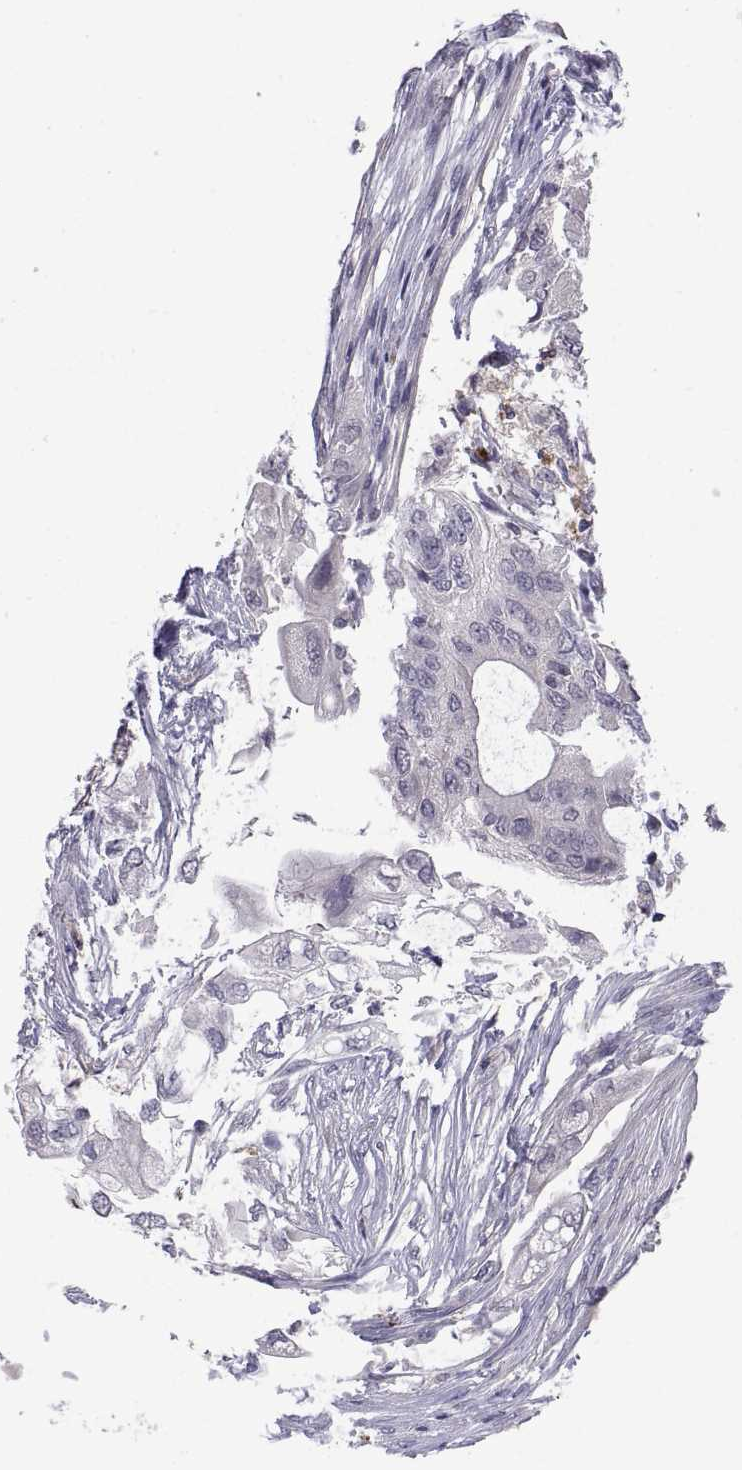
{"staining": {"intensity": "negative", "quantity": "none", "location": "none"}, "tissue": "pancreatic cancer", "cell_type": "Tumor cells", "image_type": "cancer", "snomed": [{"axis": "morphology", "description": "Adenocarcinoma, NOS"}, {"axis": "topography", "description": "Pancreas"}], "caption": "High power microscopy photomicrograph of an immunohistochemistry (IHC) micrograph of pancreatic cancer, revealing no significant positivity in tumor cells.", "gene": "PKP1", "patient": {"sex": "female", "age": 72}}